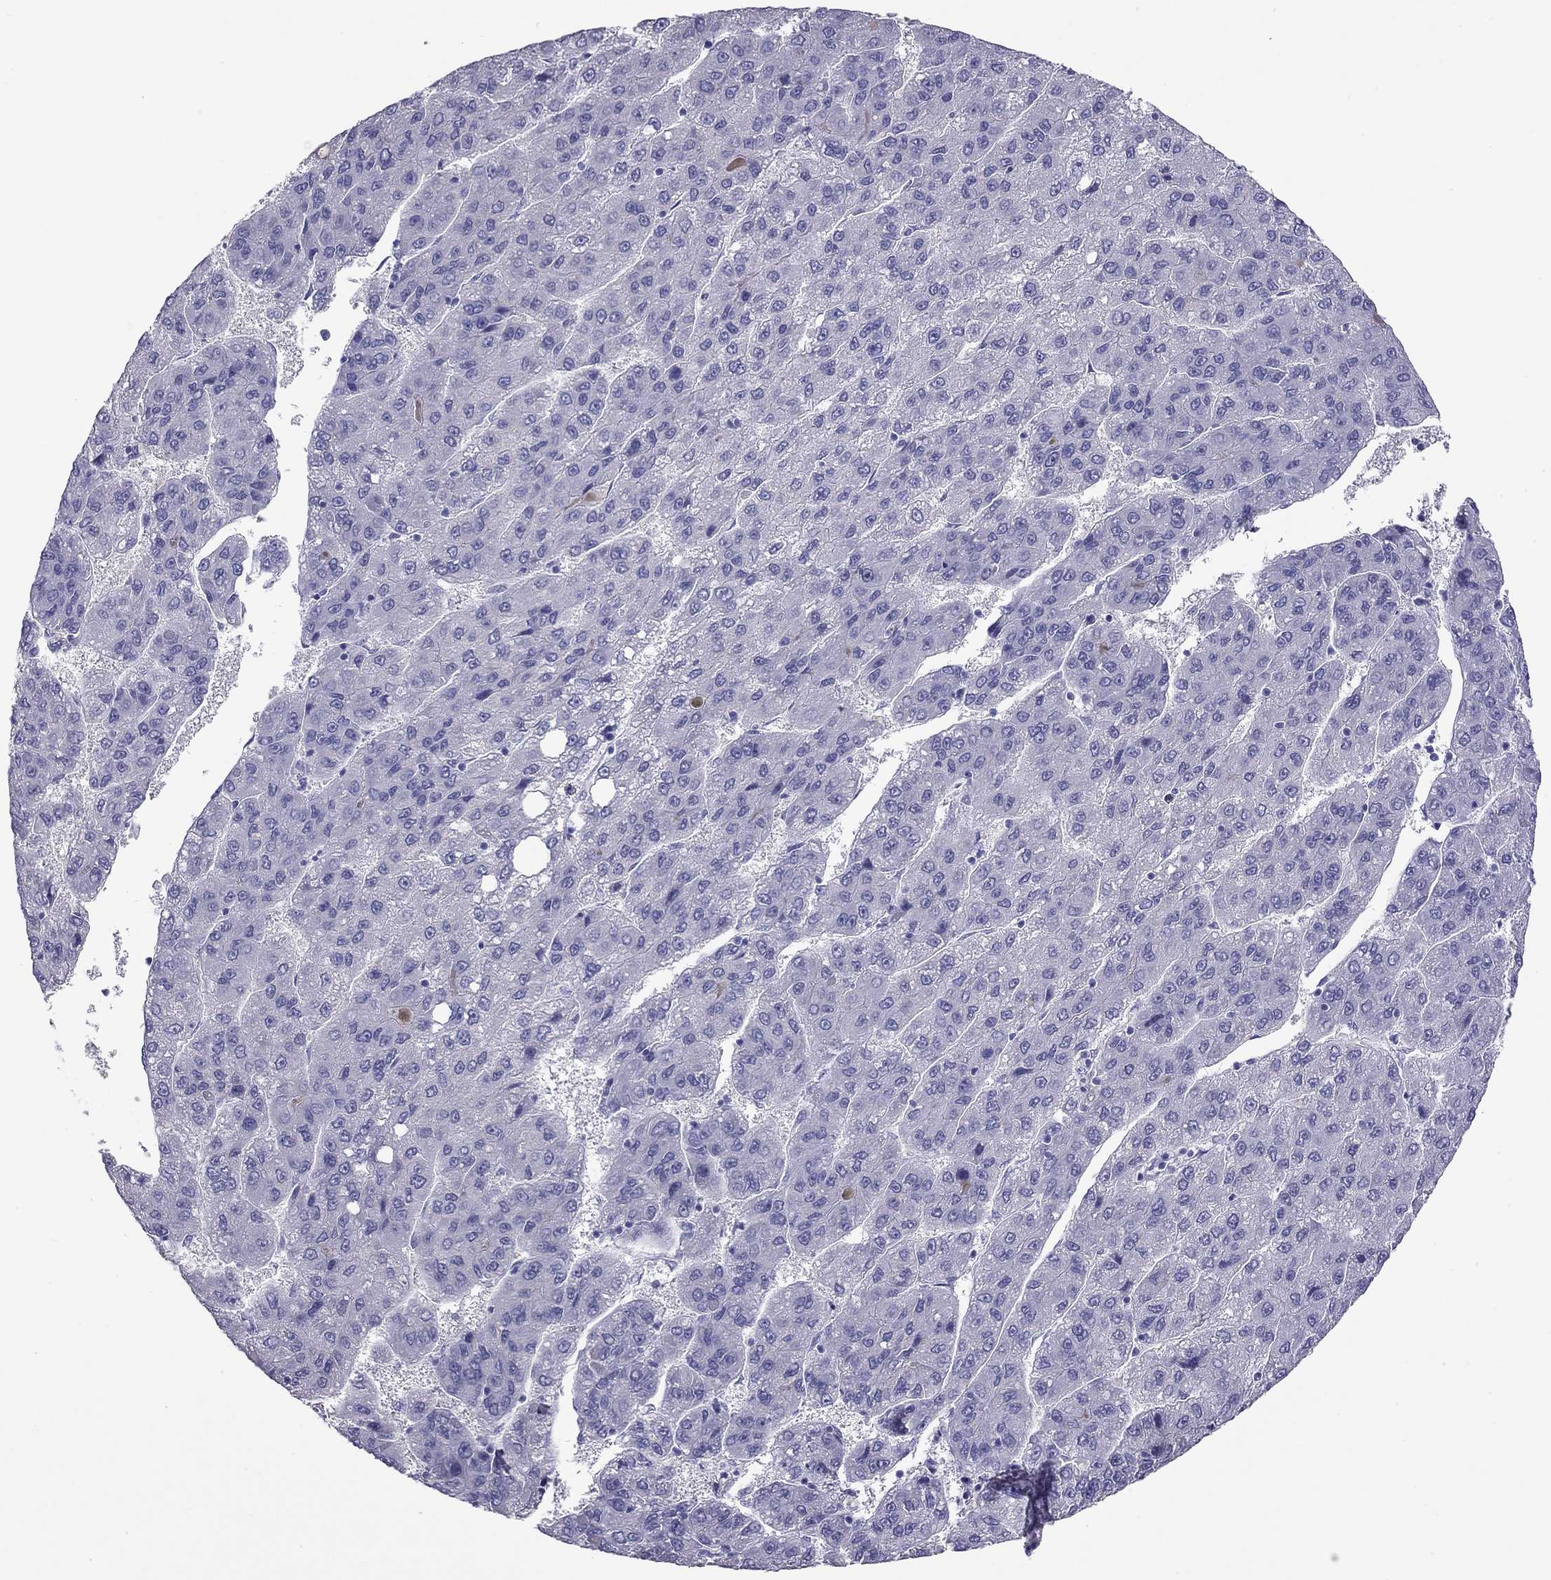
{"staining": {"intensity": "negative", "quantity": "none", "location": "none"}, "tissue": "liver cancer", "cell_type": "Tumor cells", "image_type": "cancer", "snomed": [{"axis": "morphology", "description": "Carcinoma, Hepatocellular, NOS"}, {"axis": "topography", "description": "Liver"}], "caption": "Immunohistochemical staining of human hepatocellular carcinoma (liver) demonstrates no significant expression in tumor cells.", "gene": "ODF4", "patient": {"sex": "female", "age": 82}}